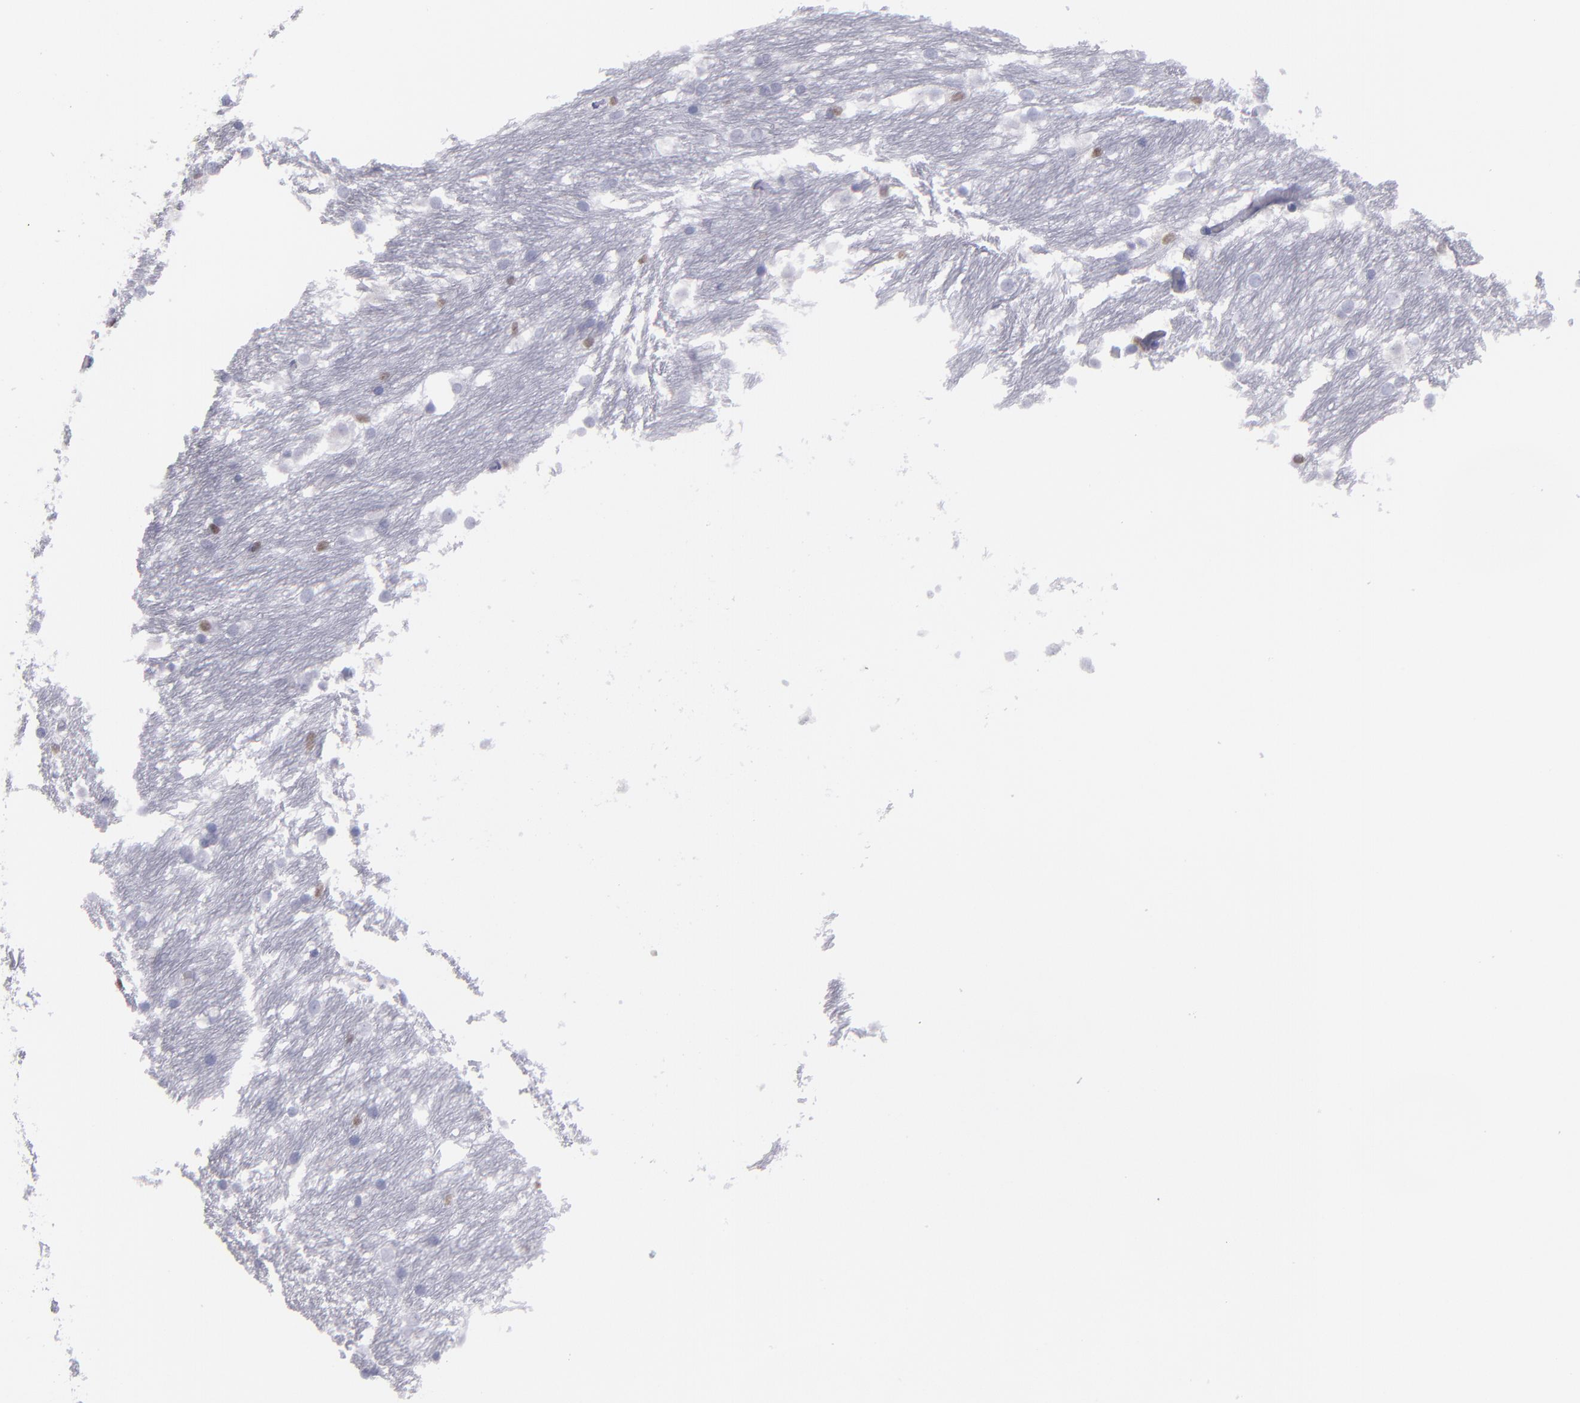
{"staining": {"intensity": "weak", "quantity": "<25%", "location": "nuclear"}, "tissue": "caudate", "cell_type": "Glial cells", "image_type": "normal", "snomed": [{"axis": "morphology", "description": "Normal tissue, NOS"}, {"axis": "topography", "description": "Lateral ventricle wall"}], "caption": "Immunohistochemistry (IHC) micrograph of unremarkable caudate stained for a protein (brown), which shows no expression in glial cells. Nuclei are stained in blue.", "gene": "IRF8", "patient": {"sex": "female", "age": 19}}